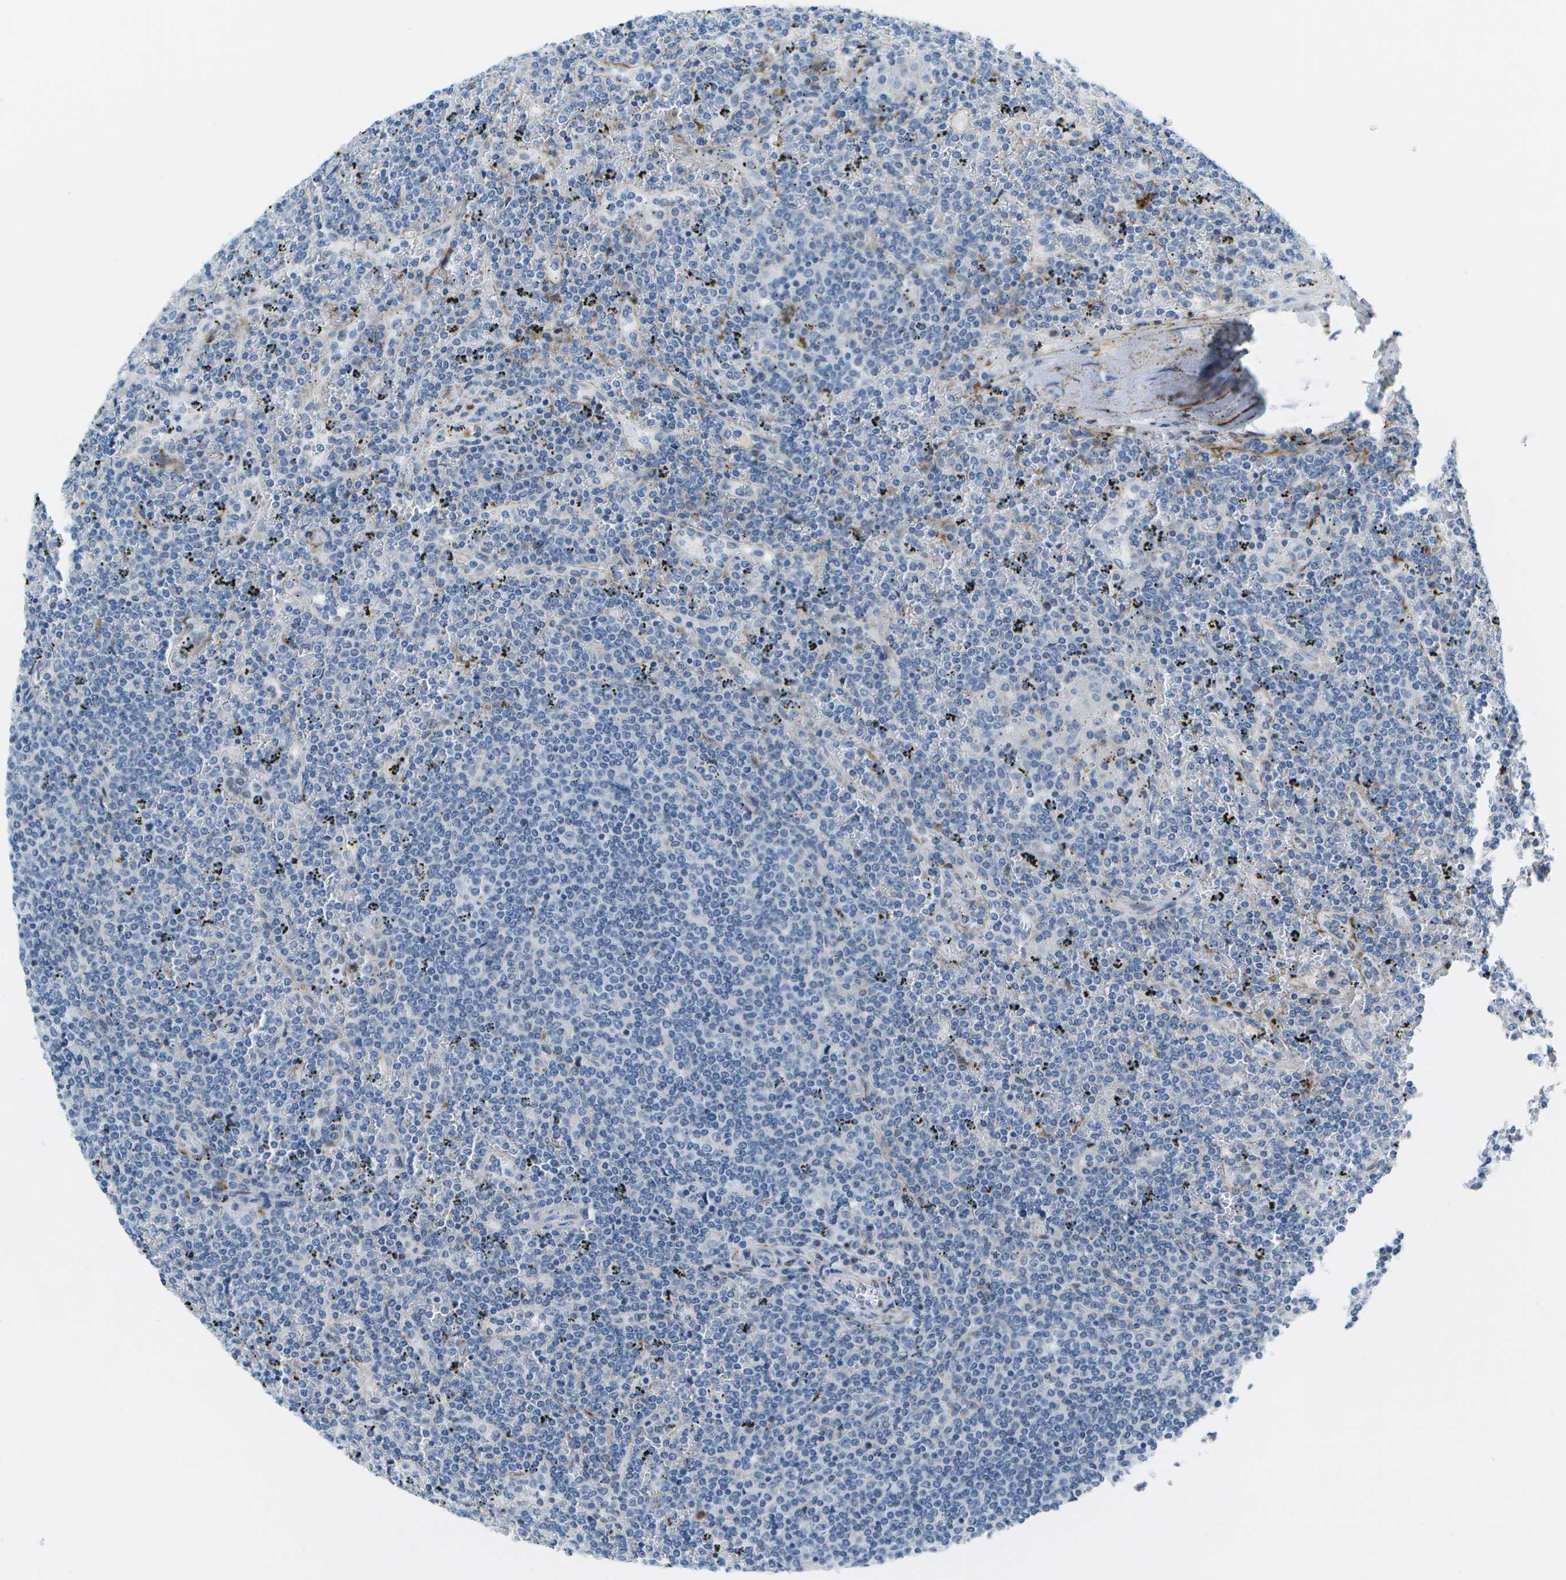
{"staining": {"intensity": "negative", "quantity": "none", "location": "none"}, "tissue": "lymphoma", "cell_type": "Tumor cells", "image_type": "cancer", "snomed": [{"axis": "morphology", "description": "Malignant lymphoma, non-Hodgkin's type, Low grade"}, {"axis": "topography", "description": "Spleen"}], "caption": "Tumor cells show no significant protein staining in lymphoma. (Immunohistochemistry (ihc), brightfield microscopy, high magnification).", "gene": "ADGRG6", "patient": {"sex": "female", "age": 19}}